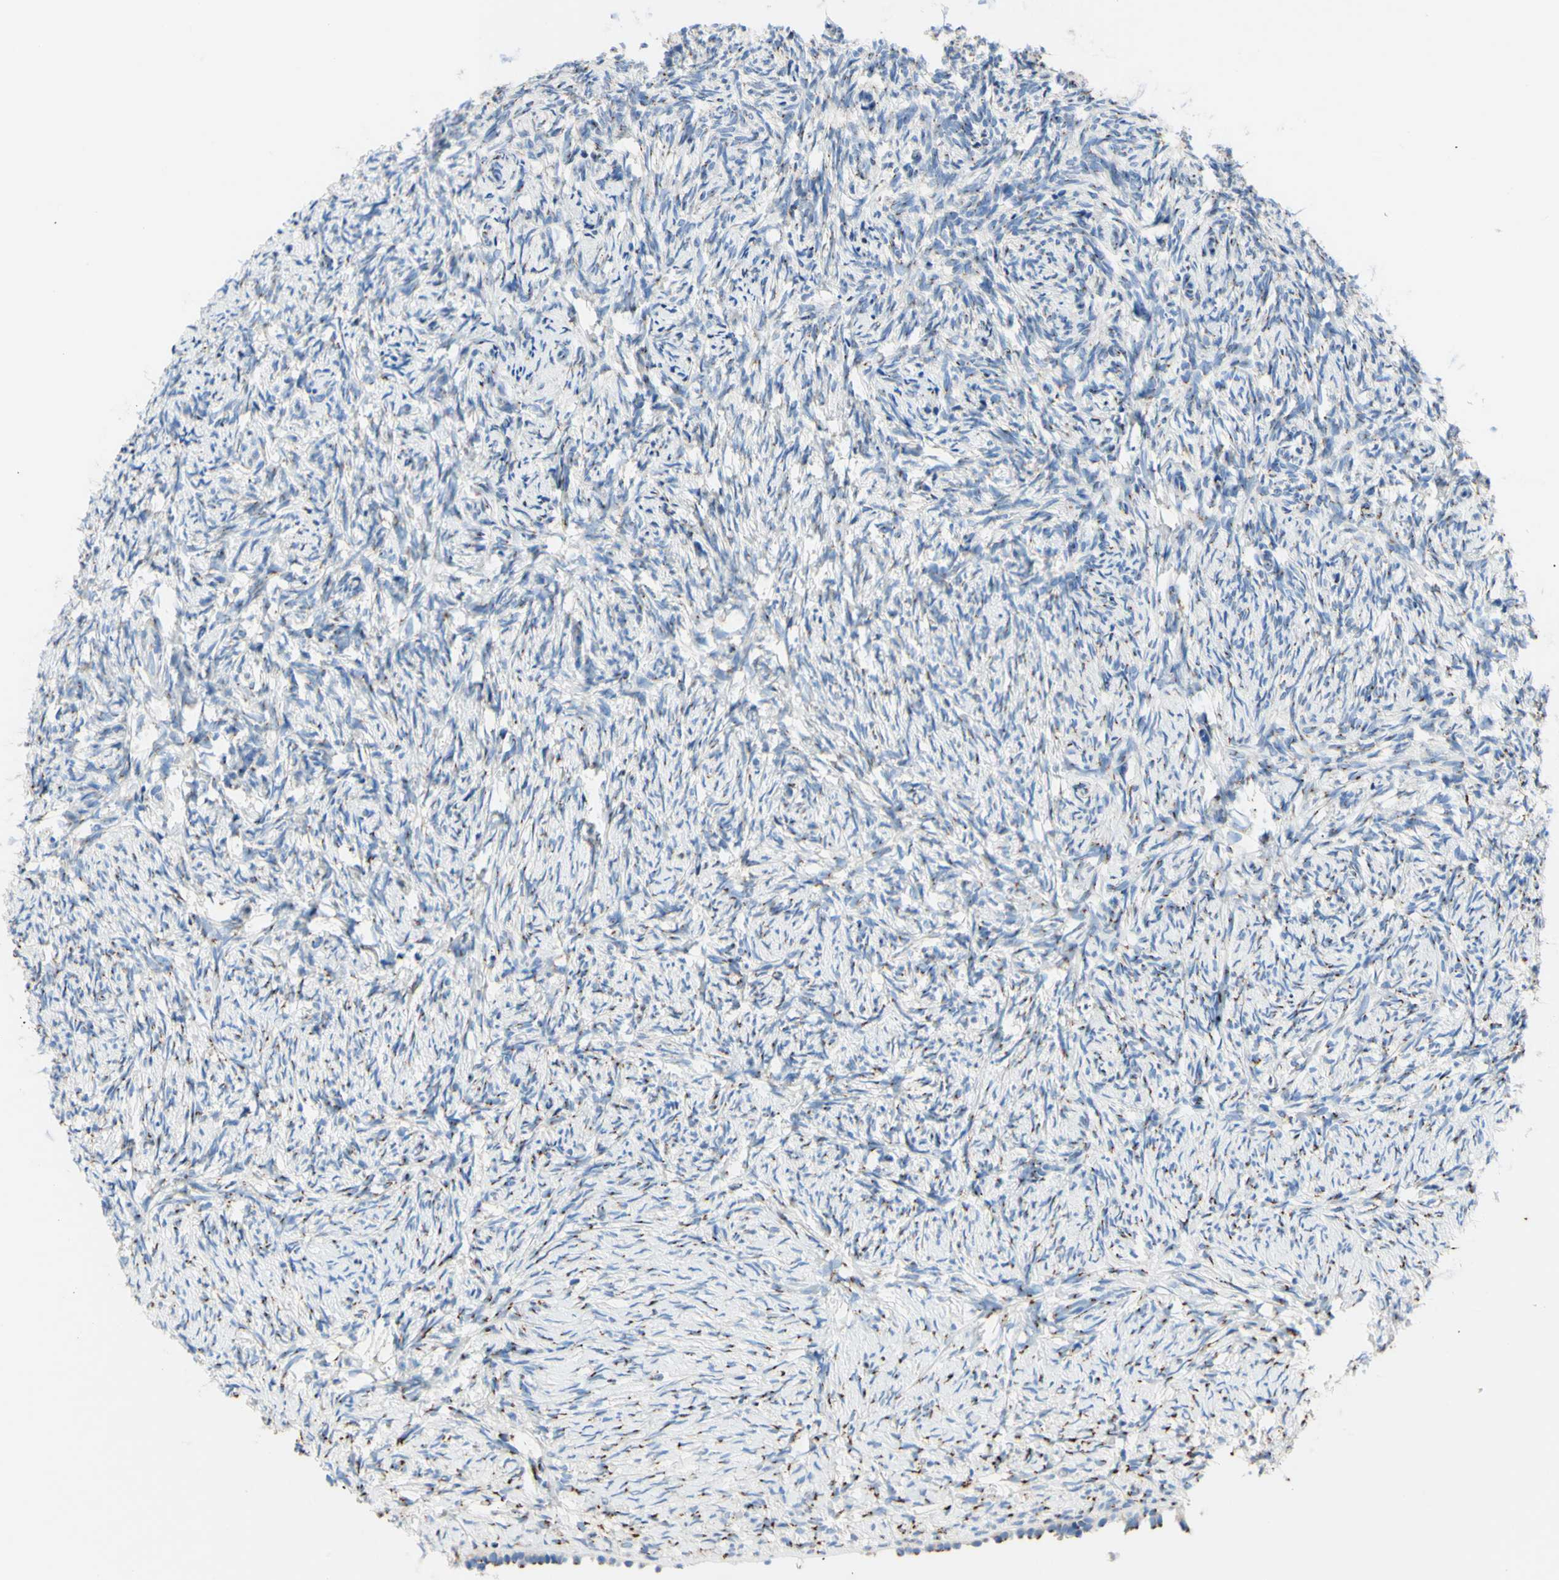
{"staining": {"intensity": "weak", "quantity": "25%-75%", "location": "cytoplasmic/membranous"}, "tissue": "ovary", "cell_type": "Ovarian stroma cells", "image_type": "normal", "snomed": [{"axis": "morphology", "description": "Normal tissue, NOS"}, {"axis": "topography", "description": "Ovary"}], "caption": "The histopathology image reveals immunohistochemical staining of unremarkable ovary. There is weak cytoplasmic/membranous expression is appreciated in about 25%-75% of ovarian stroma cells. Using DAB (3,3'-diaminobenzidine) (brown) and hematoxylin (blue) stains, captured at high magnification using brightfield microscopy.", "gene": "GALNT2", "patient": {"sex": "female", "age": 60}}